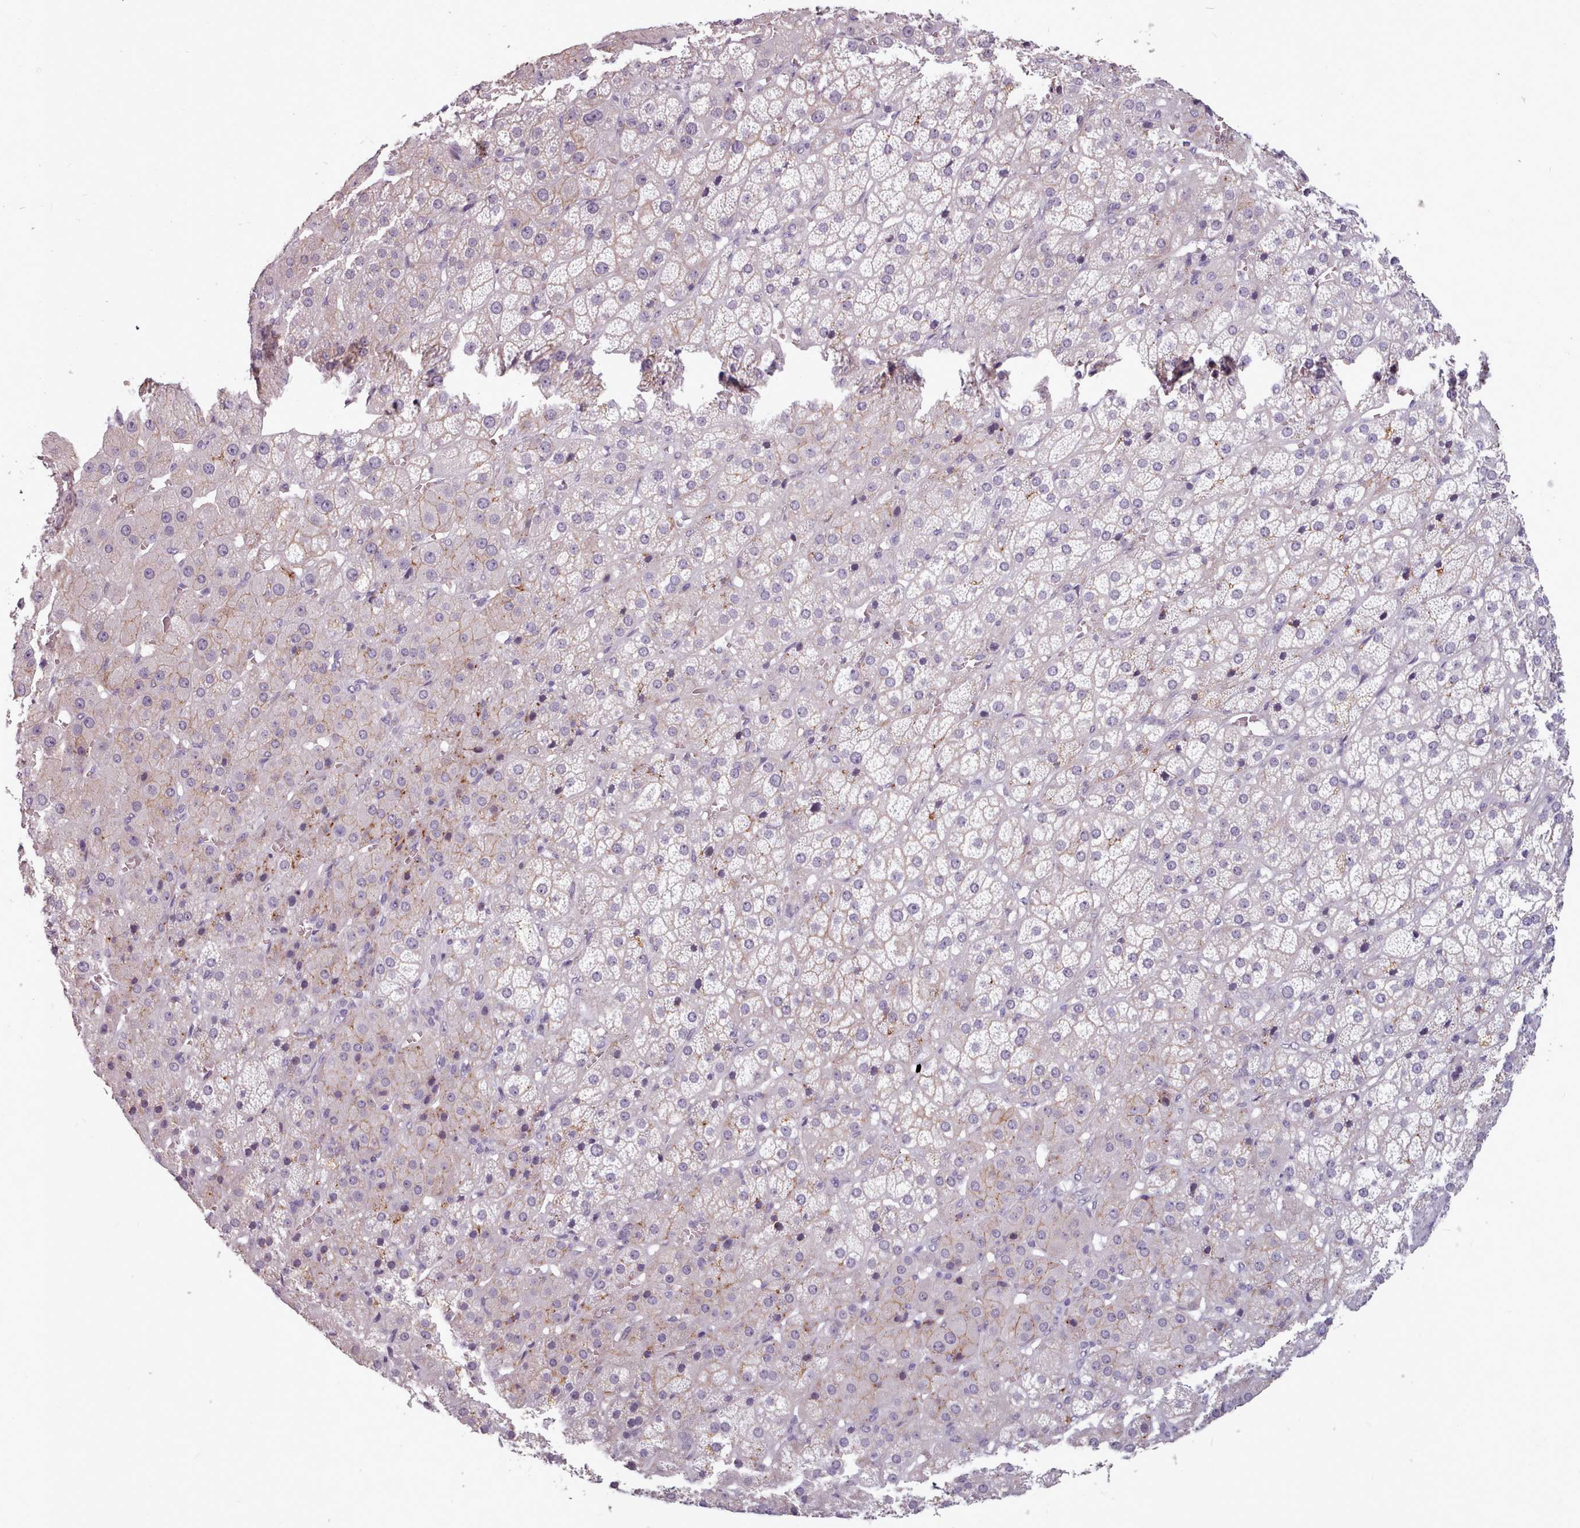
{"staining": {"intensity": "weak", "quantity": "25%-75%", "location": "cytoplasmic/membranous"}, "tissue": "adrenal gland", "cell_type": "Glandular cells", "image_type": "normal", "snomed": [{"axis": "morphology", "description": "Normal tissue, NOS"}, {"axis": "topography", "description": "Adrenal gland"}], "caption": "Protein staining shows weak cytoplasmic/membranous staining in approximately 25%-75% of glandular cells in normal adrenal gland.", "gene": "PBX4", "patient": {"sex": "female", "age": 57}}